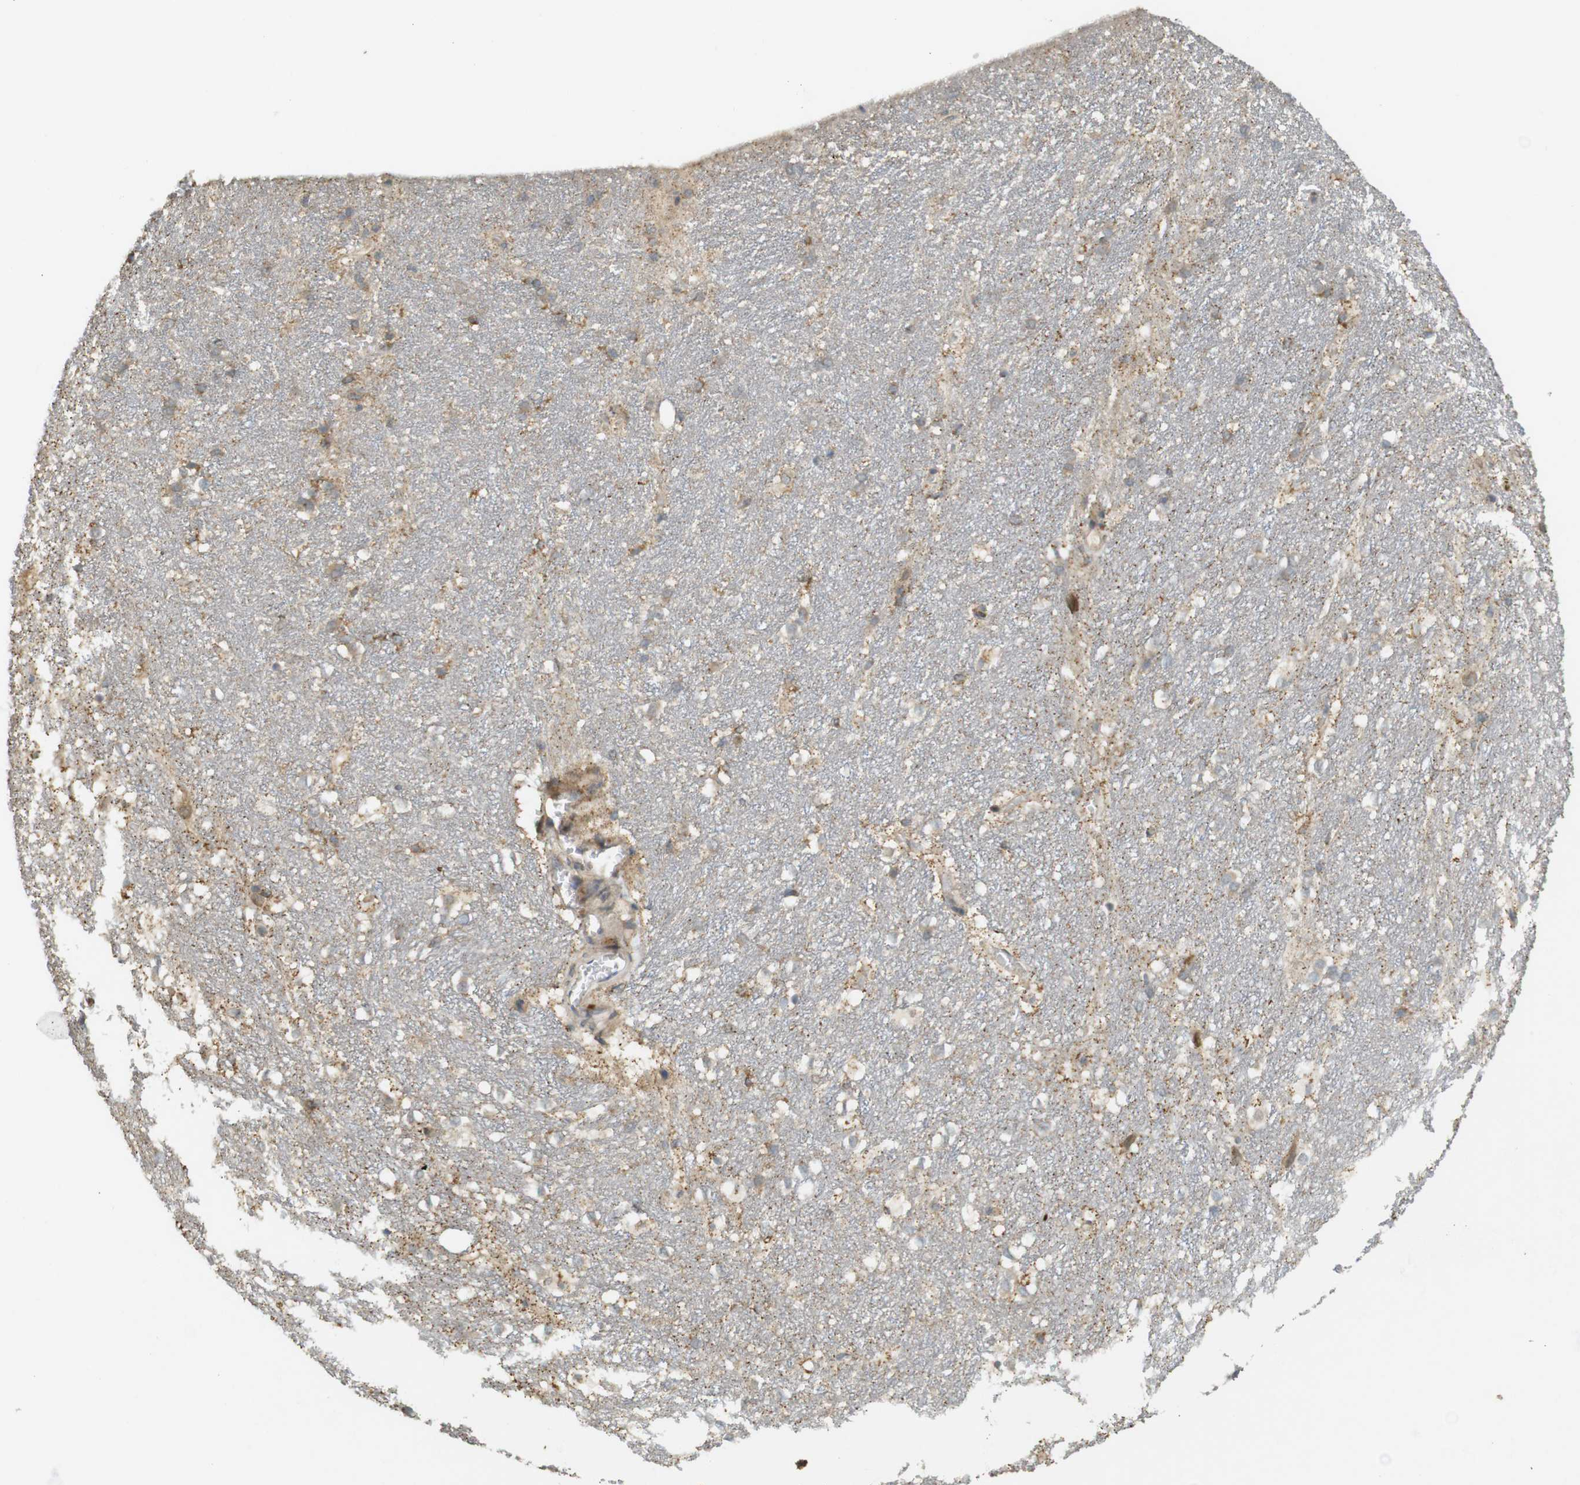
{"staining": {"intensity": "moderate", "quantity": "25%-75%", "location": "cytoplasmic/membranous"}, "tissue": "hippocampus", "cell_type": "Glial cells", "image_type": "normal", "snomed": [{"axis": "morphology", "description": "Normal tissue, NOS"}, {"axis": "topography", "description": "Hippocampus"}], "caption": "Brown immunohistochemical staining in unremarkable human hippocampus shows moderate cytoplasmic/membranous staining in approximately 25%-75% of glial cells.", "gene": "CLRN3", "patient": {"sex": "female", "age": 19}}